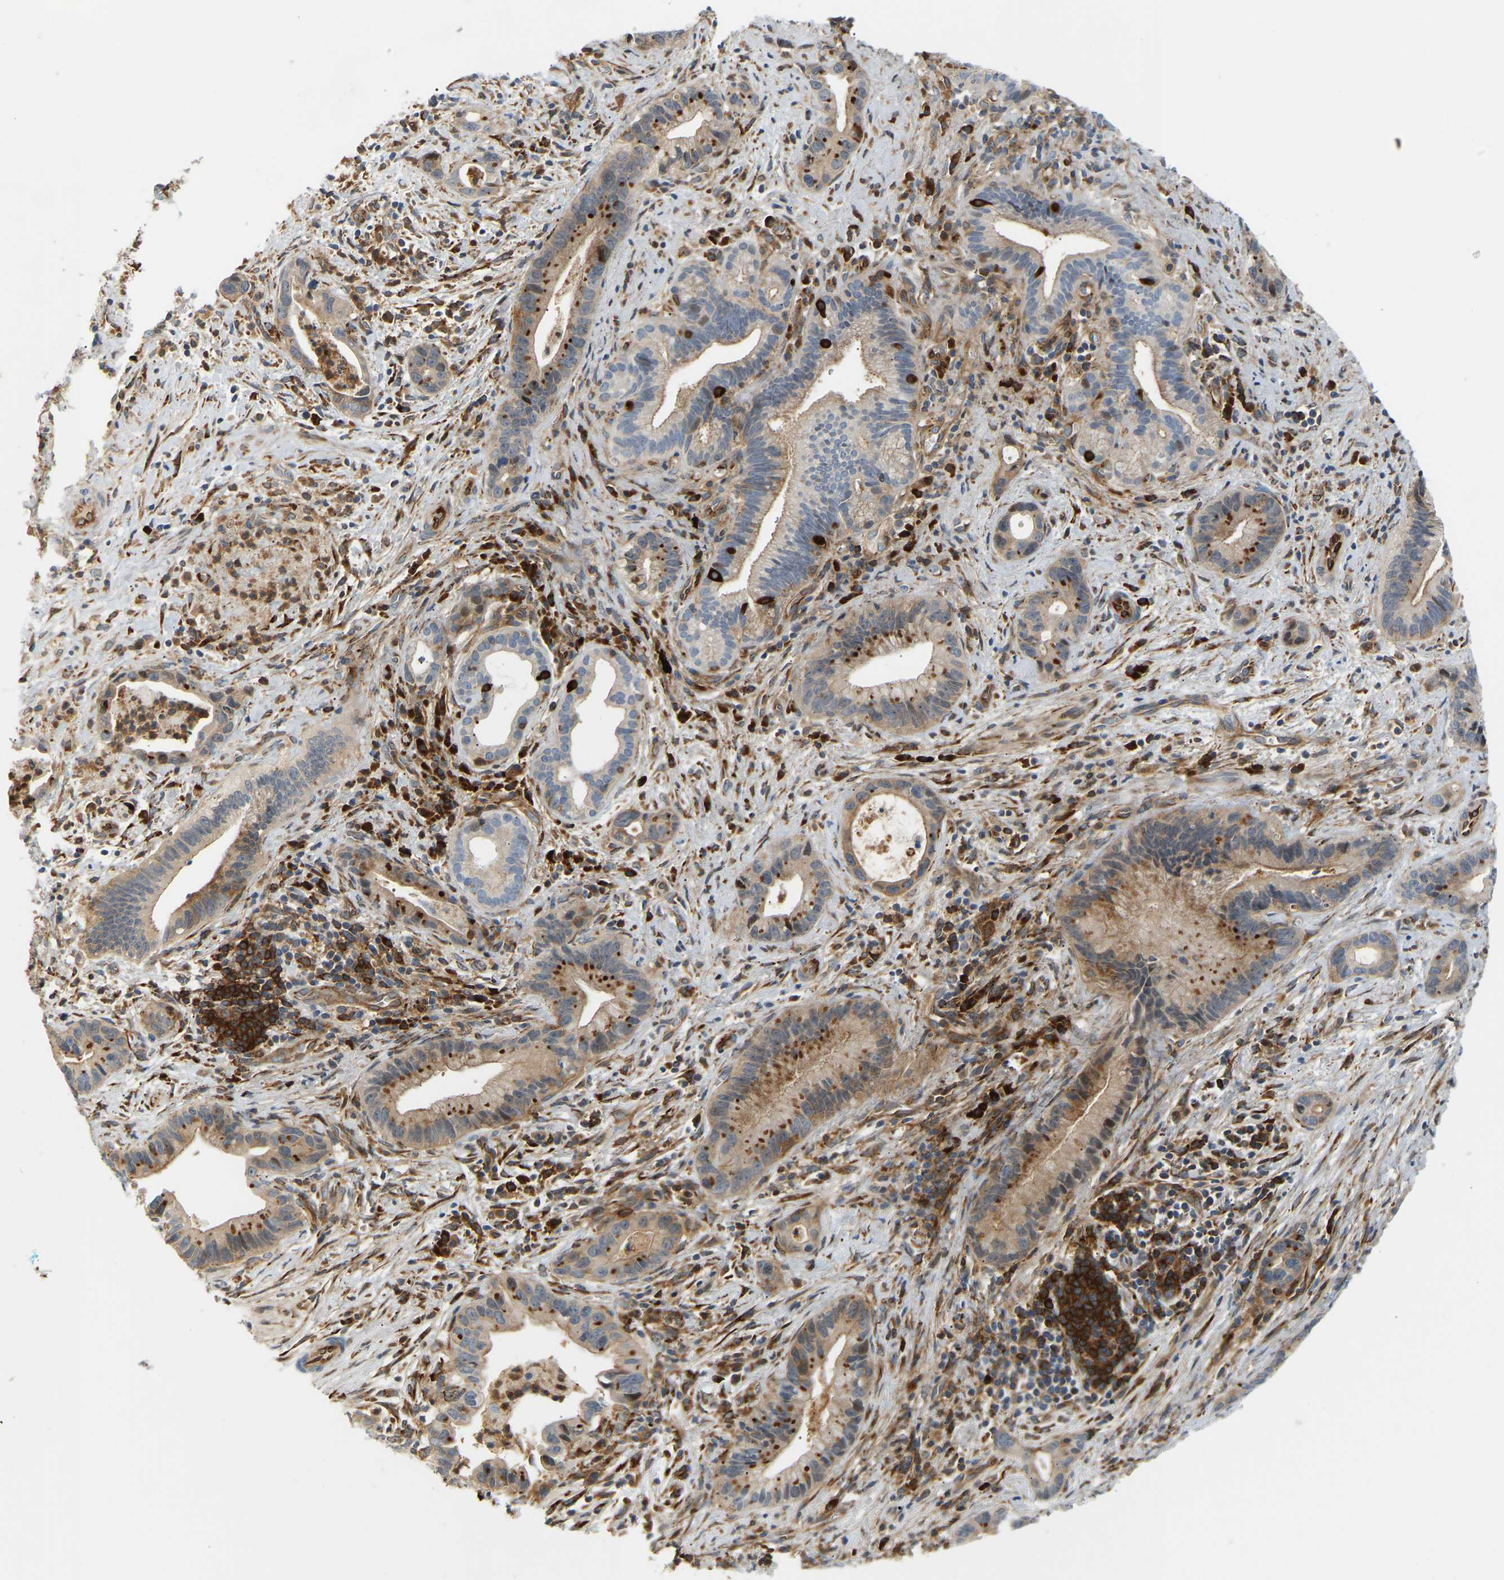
{"staining": {"intensity": "strong", "quantity": "25%-75%", "location": "cytoplasmic/membranous"}, "tissue": "liver cancer", "cell_type": "Tumor cells", "image_type": "cancer", "snomed": [{"axis": "morphology", "description": "Cholangiocarcinoma"}, {"axis": "topography", "description": "Liver"}], "caption": "Strong cytoplasmic/membranous positivity is identified in about 25%-75% of tumor cells in liver cancer (cholangiocarcinoma). The protein of interest is stained brown, and the nuclei are stained in blue (DAB (3,3'-diaminobenzidine) IHC with brightfield microscopy, high magnification).", "gene": "PLCG2", "patient": {"sex": "female", "age": 55}}